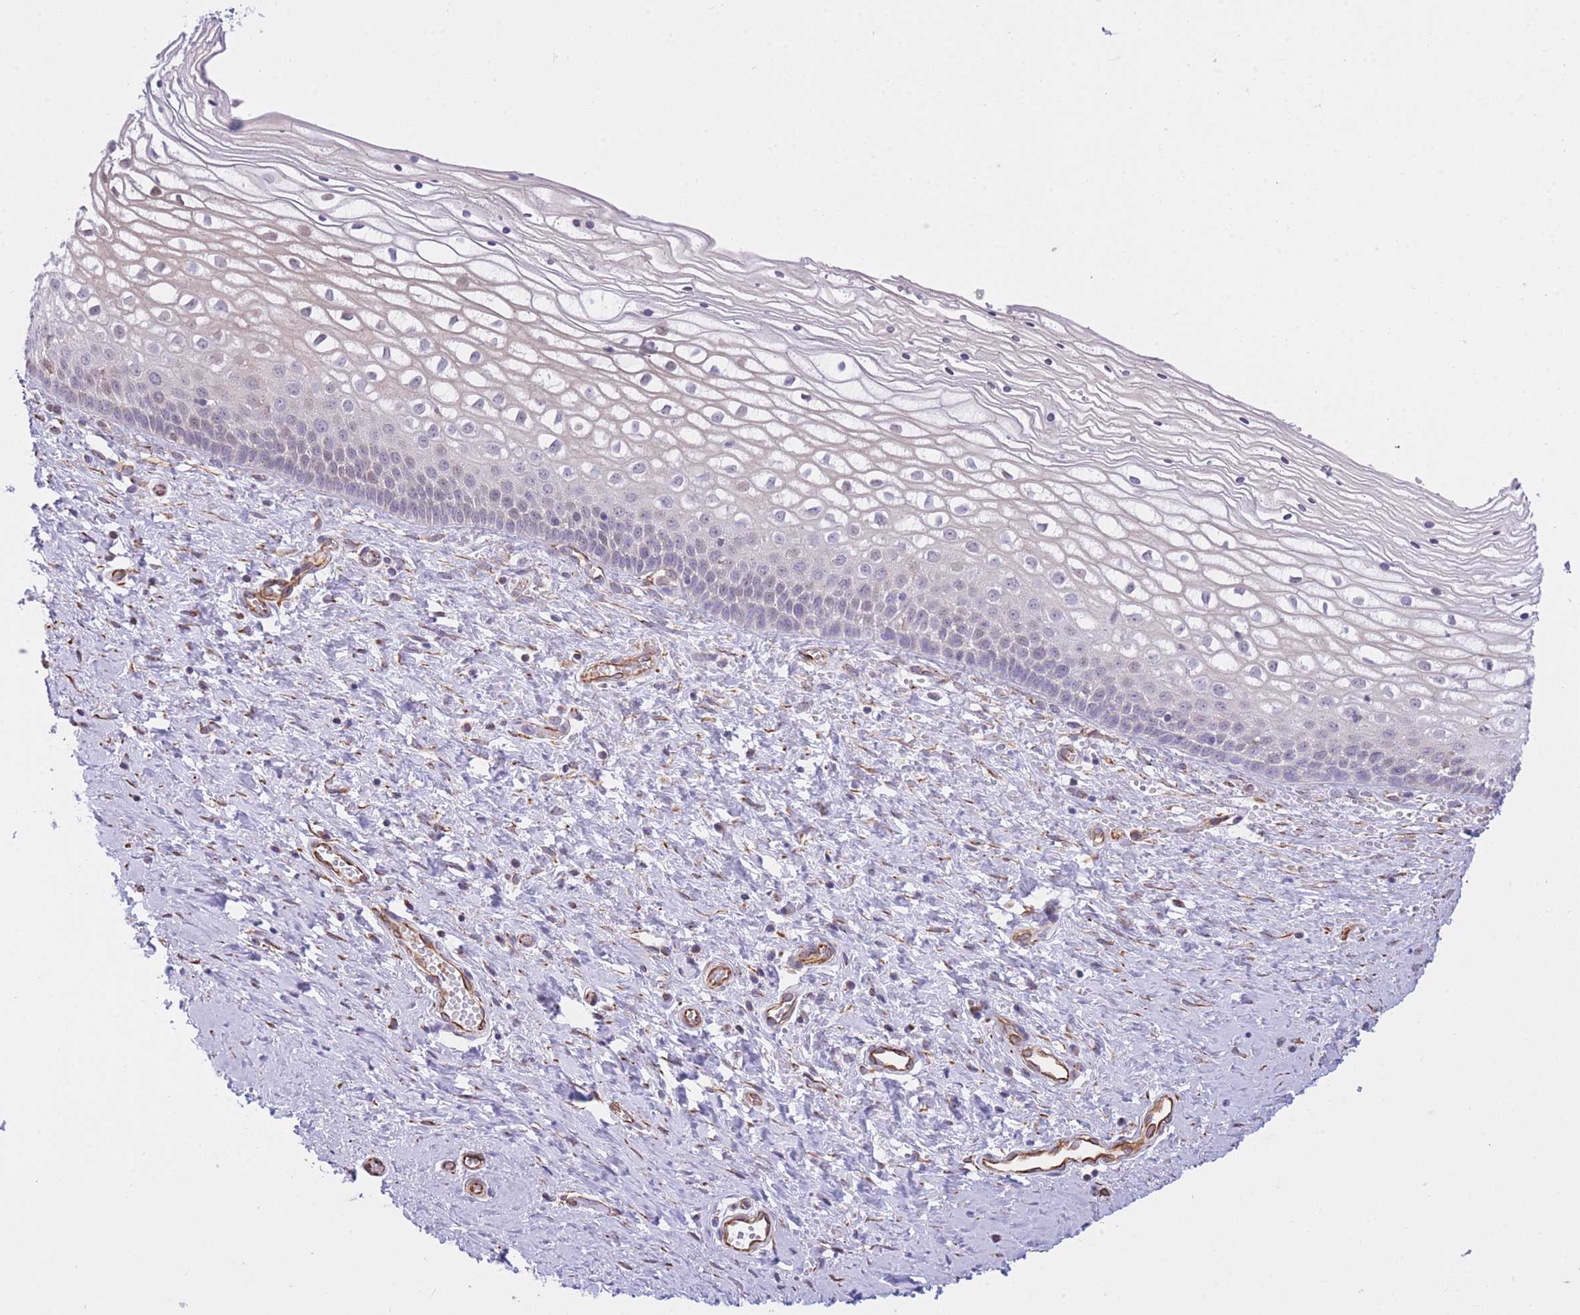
{"staining": {"intensity": "weak", "quantity": "<25%", "location": "nuclear"}, "tissue": "vagina", "cell_type": "Squamous epithelial cells", "image_type": "normal", "snomed": [{"axis": "morphology", "description": "Normal tissue, NOS"}, {"axis": "topography", "description": "Vagina"}], "caption": "This is an immunohistochemistry photomicrograph of unremarkable vagina. There is no expression in squamous epithelial cells.", "gene": "PSG11", "patient": {"sex": "female", "age": 59}}